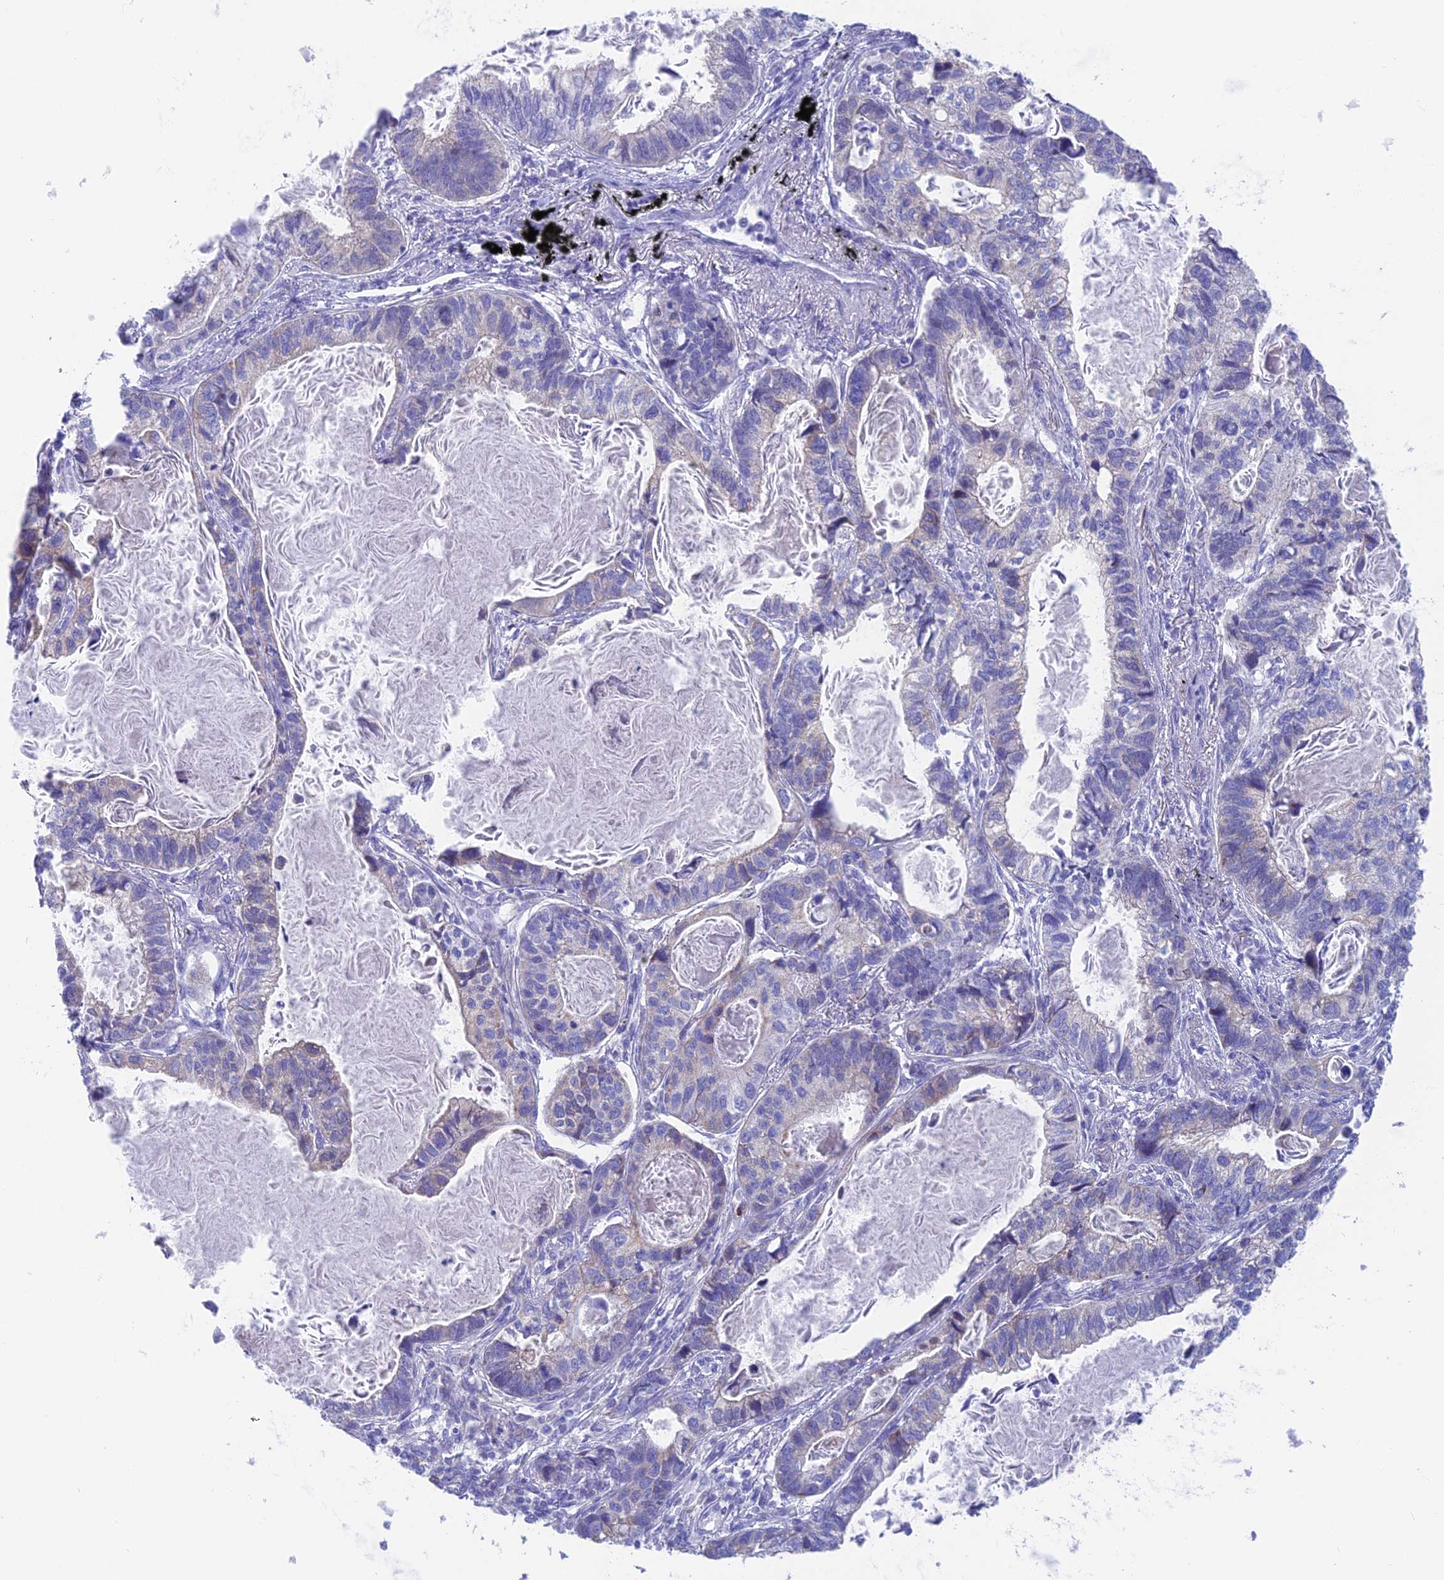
{"staining": {"intensity": "negative", "quantity": "none", "location": "none"}, "tissue": "lung cancer", "cell_type": "Tumor cells", "image_type": "cancer", "snomed": [{"axis": "morphology", "description": "Adenocarcinoma, NOS"}, {"axis": "topography", "description": "Lung"}], "caption": "Tumor cells are negative for brown protein staining in lung adenocarcinoma.", "gene": "LZTFL1", "patient": {"sex": "male", "age": 67}}